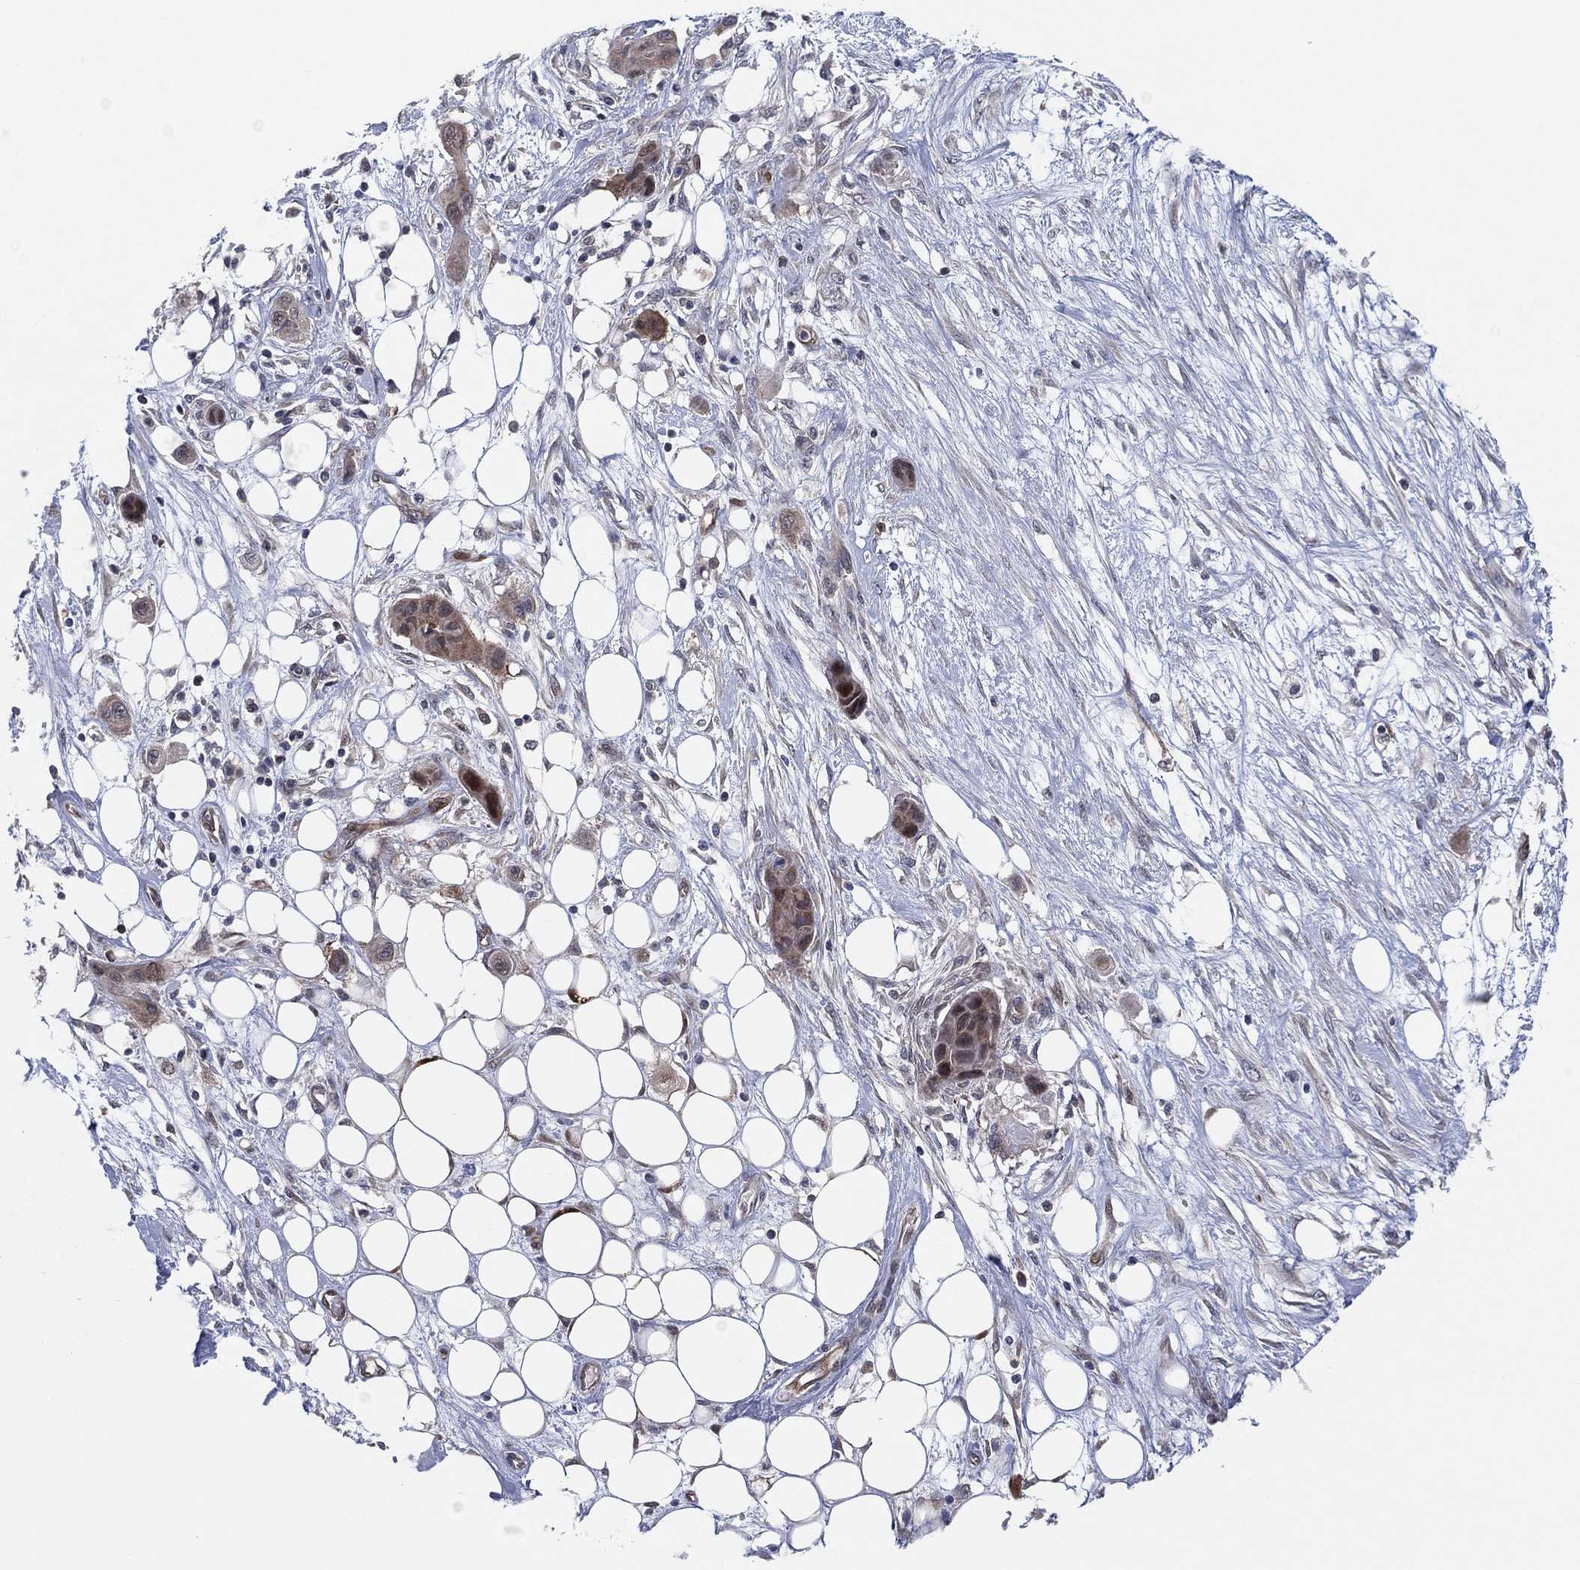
{"staining": {"intensity": "moderate", "quantity": "25%-75%", "location": "cytoplasmic/membranous,nuclear"}, "tissue": "skin cancer", "cell_type": "Tumor cells", "image_type": "cancer", "snomed": [{"axis": "morphology", "description": "Squamous cell carcinoma, NOS"}, {"axis": "topography", "description": "Skin"}], "caption": "Immunohistochemical staining of human skin cancer displays medium levels of moderate cytoplasmic/membranous and nuclear protein positivity in about 25%-75% of tumor cells.", "gene": "SNCG", "patient": {"sex": "male", "age": 79}}